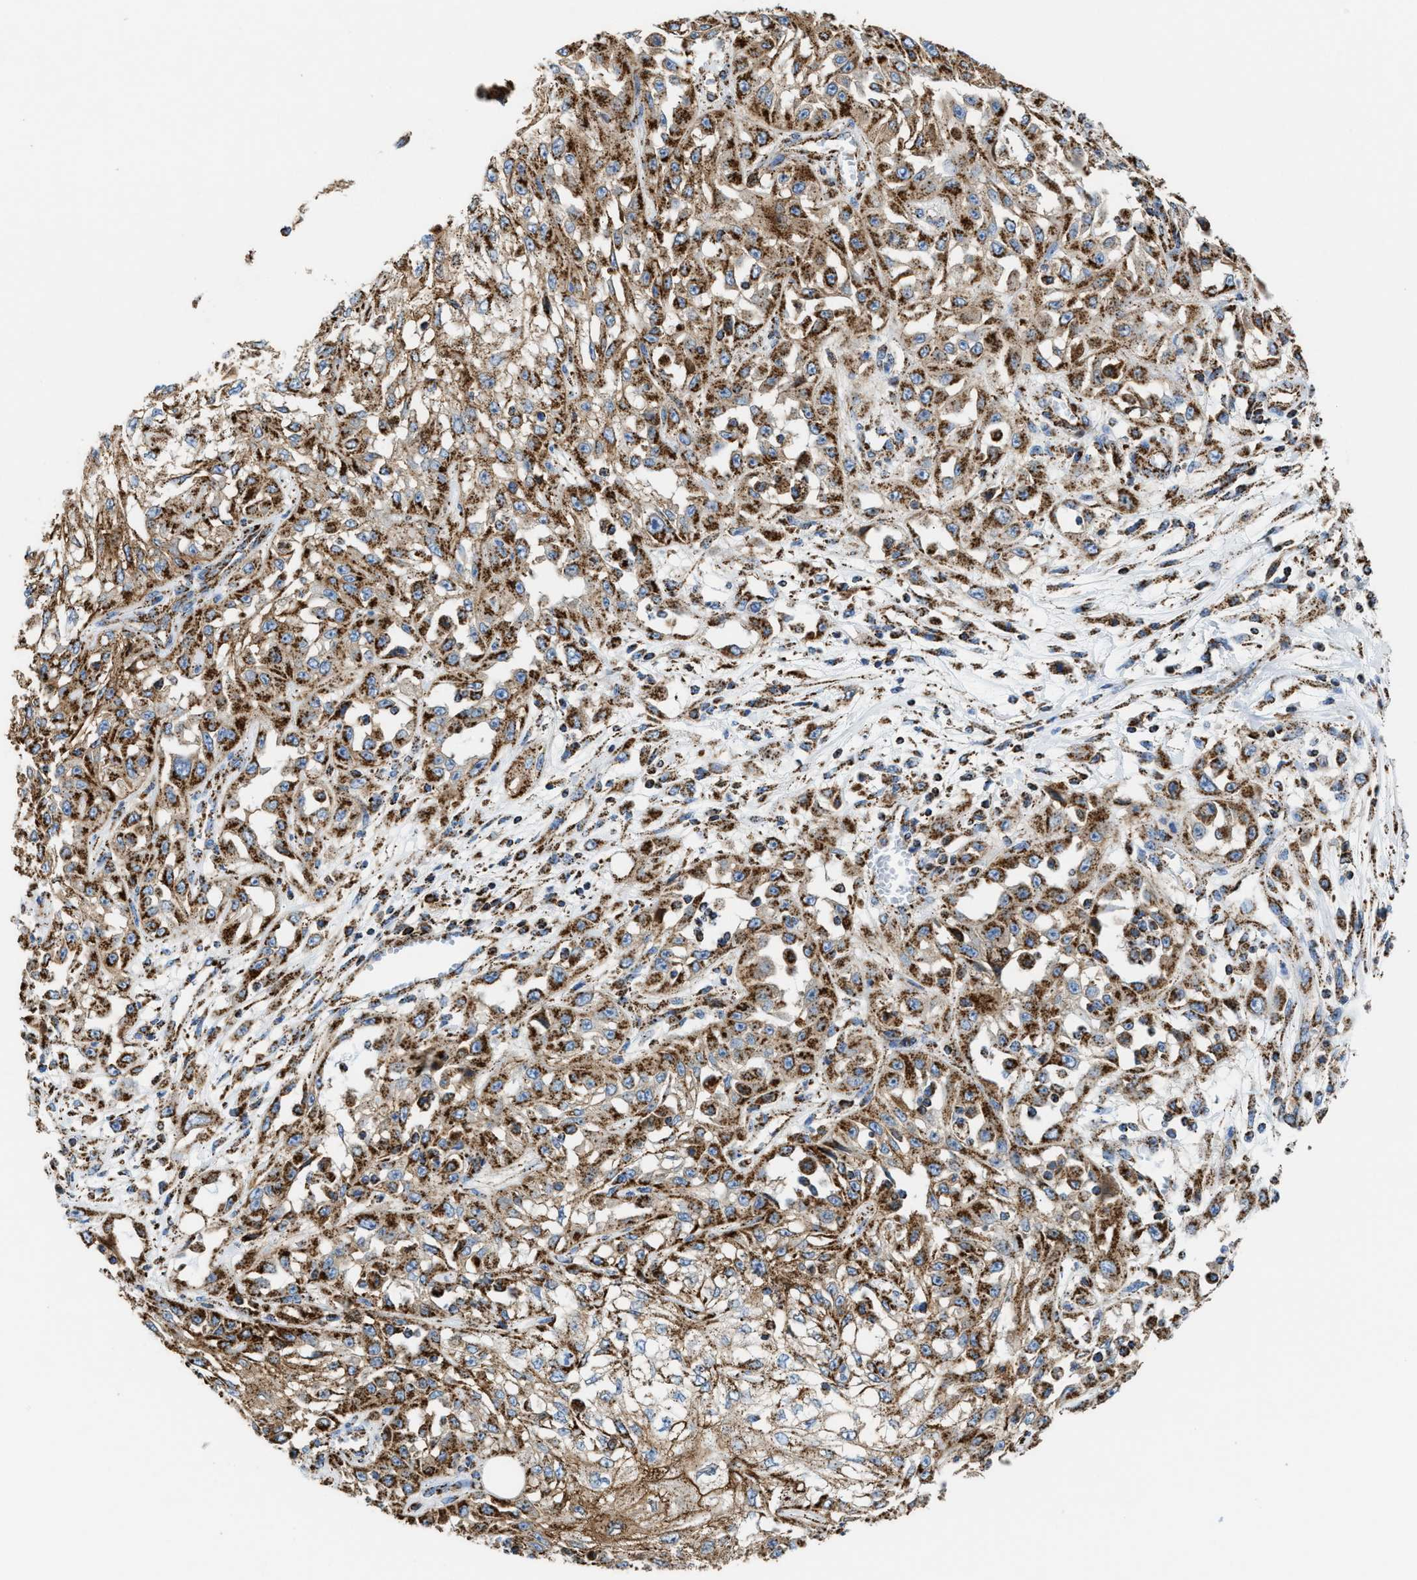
{"staining": {"intensity": "strong", "quantity": ">75%", "location": "cytoplasmic/membranous"}, "tissue": "skin cancer", "cell_type": "Tumor cells", "image_type": "cancer", "snomed": [{"axis": "morphology", "description": "Squamous cell carcinoma, NOS"}, {"axis": "morphology", "description": "Squamous cell carcinoma, metastatic, NOS"}, {"axis": "topography", "description": "Skin"}, {"axis": "topography", "description": "Lymph node"}], "caption": "Human skin cancer (squamous cell carcinoma) stained for a protein (brown) demonstrates strong cytoplasmic/membranous positive staining in about >75% of tumor cells.", "gene": "ECHS1", "patient": {"sex": "male", "age": 75}}